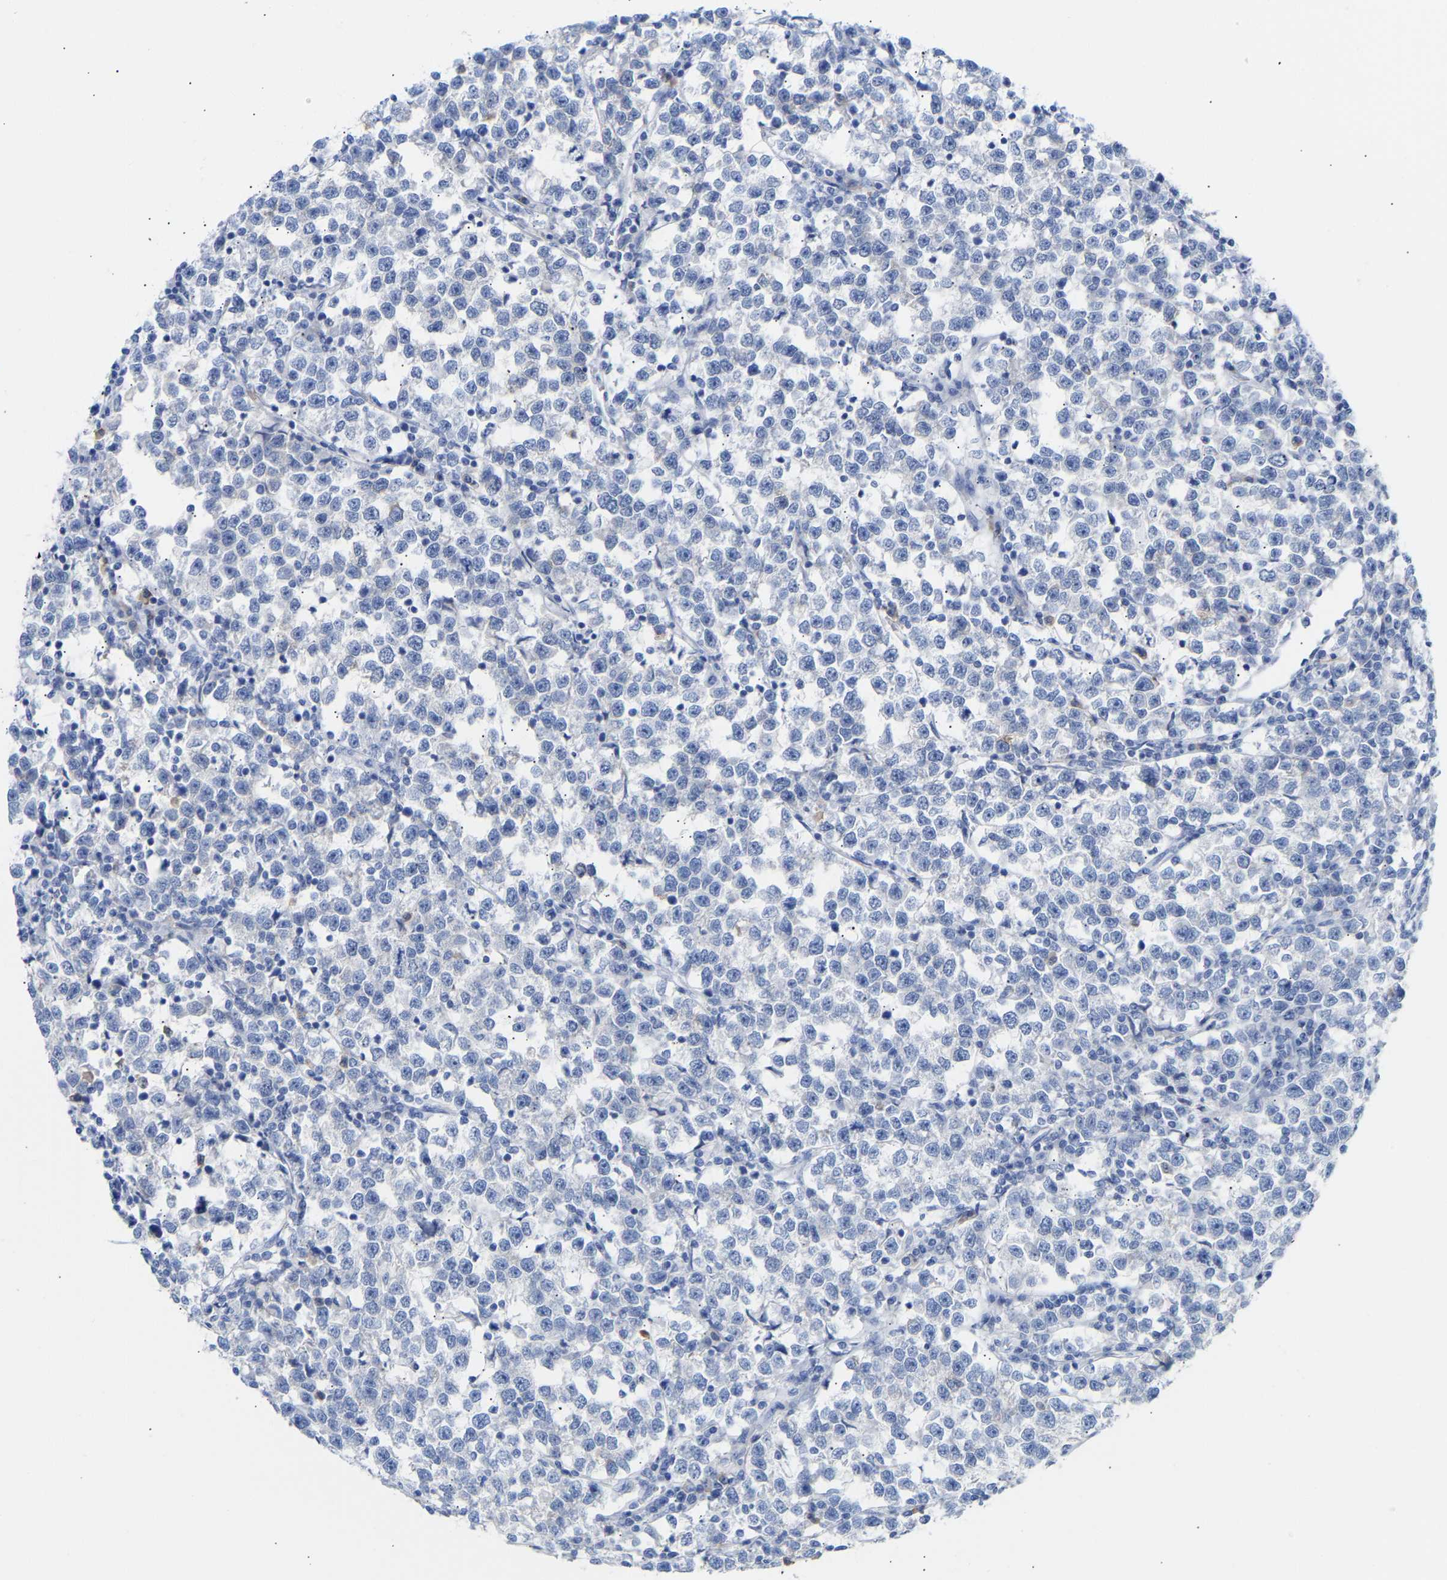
{"staining": {"intensity": "negative", "quantity": "none", "location": "none"}, "tissue": "testis cancer", "cell_type": "Tumor cells", "image_type": "cancer", "snomed": [{"axis": "morphology", "description": "Normal tissue, NOS"}, {"axis": "morphology", "description": "Seminoma, NOS"}, {"axis": "topography", "description": "Testis"}], "caption": "Tumor cells are negative for protein expression in human testis cancer.", "gene": "AMPH", "patient": {"sex": "male", "age": 43}}